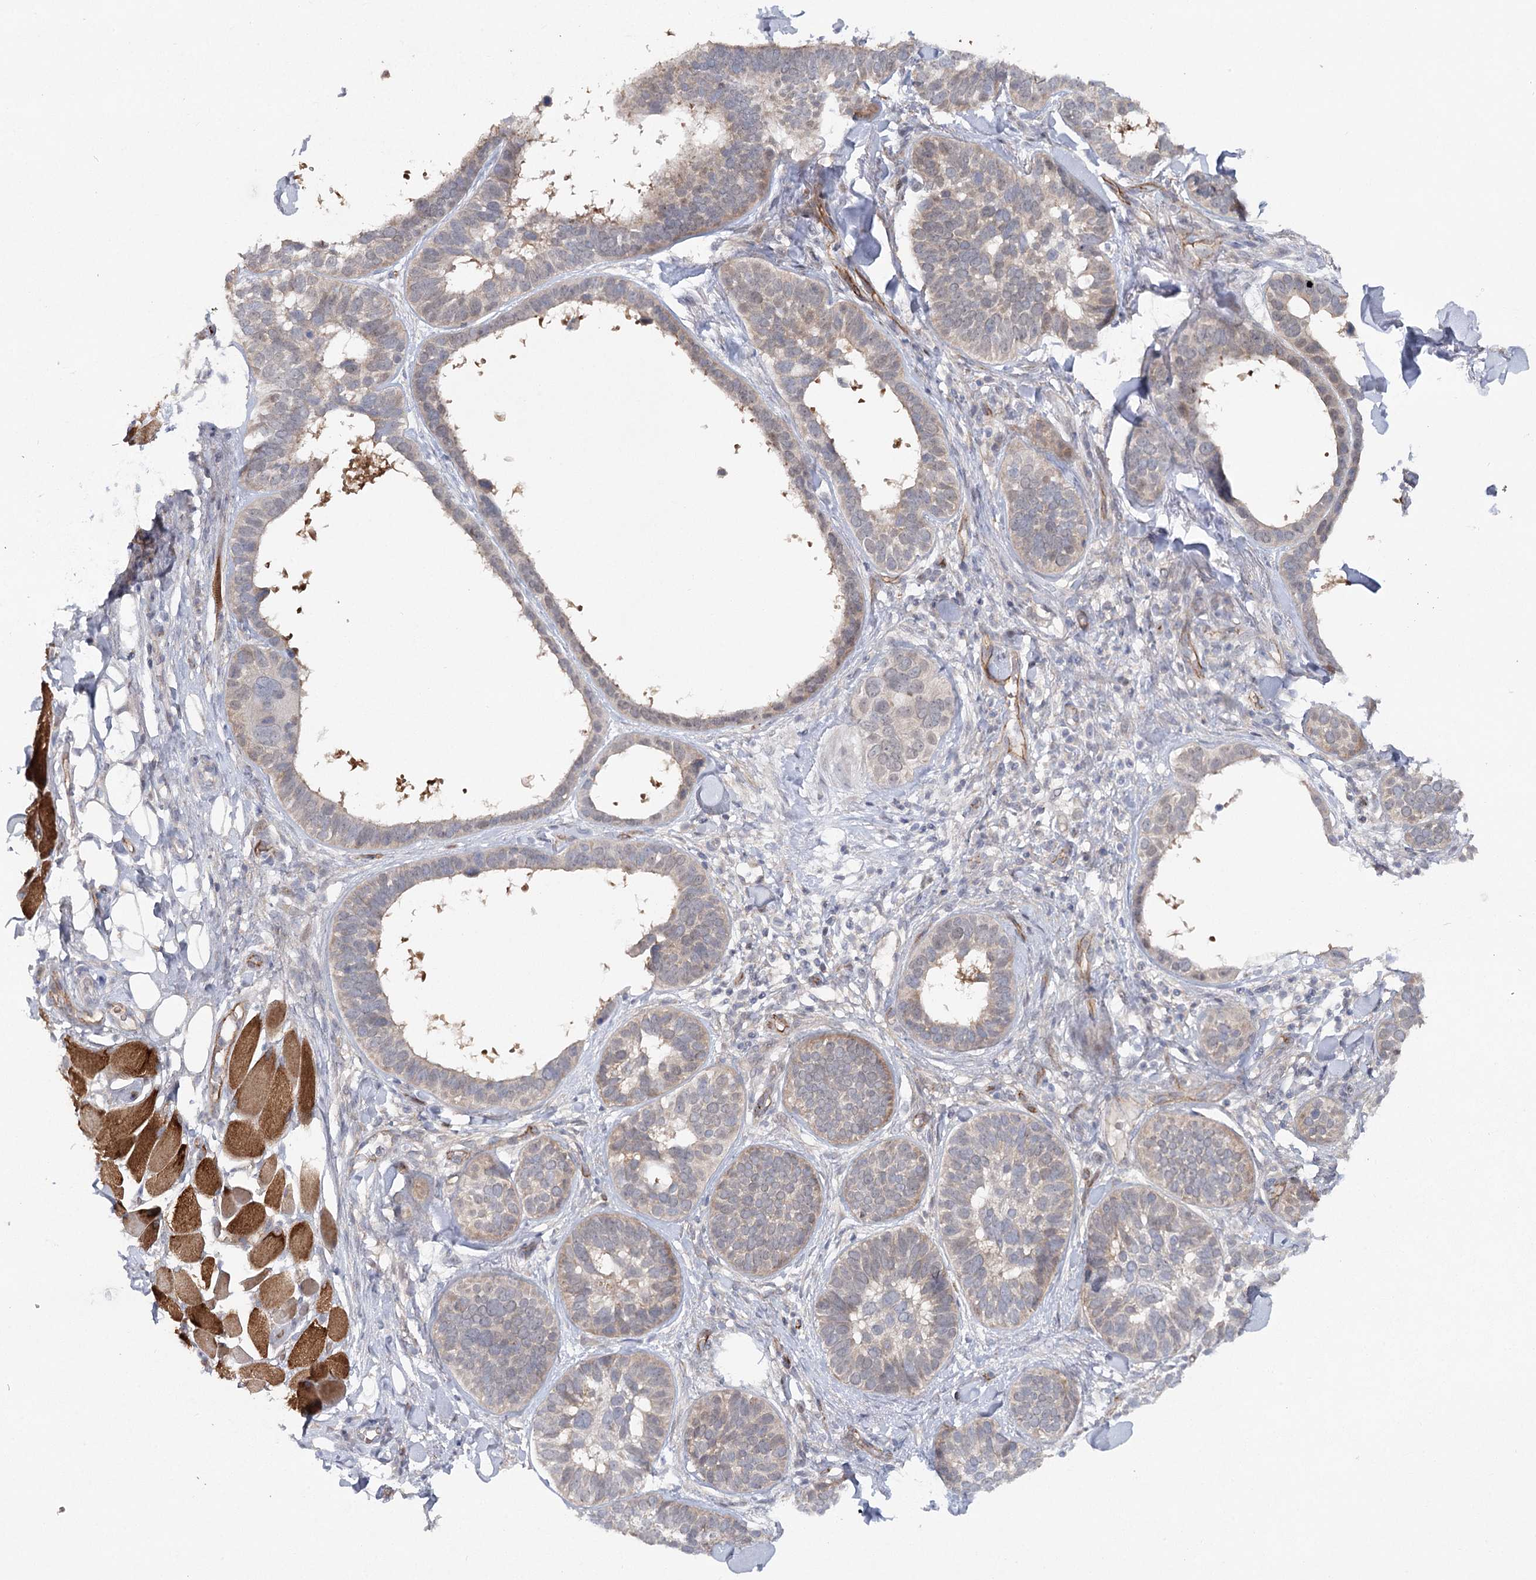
{"staining": {"intensity": "weak", "quantity": "<25%", "location": "cytoplasmic/membranous"}, "tissue": "skin cancer", "cell_type": "Tumor cells", "image_type": "cancer", "snomed": [{"axis": "morphology", "description": "Basal cell carcinoma"}, {"axis": "topography", "description": "Skin"}], "caption": "A histopathology image of basal cell carcinoma (skin) stained for a protein demonstrates no brown staining in tumor cells.", "gene": "MAP3K13", "patient": {"sex": "male", "age": 62}}